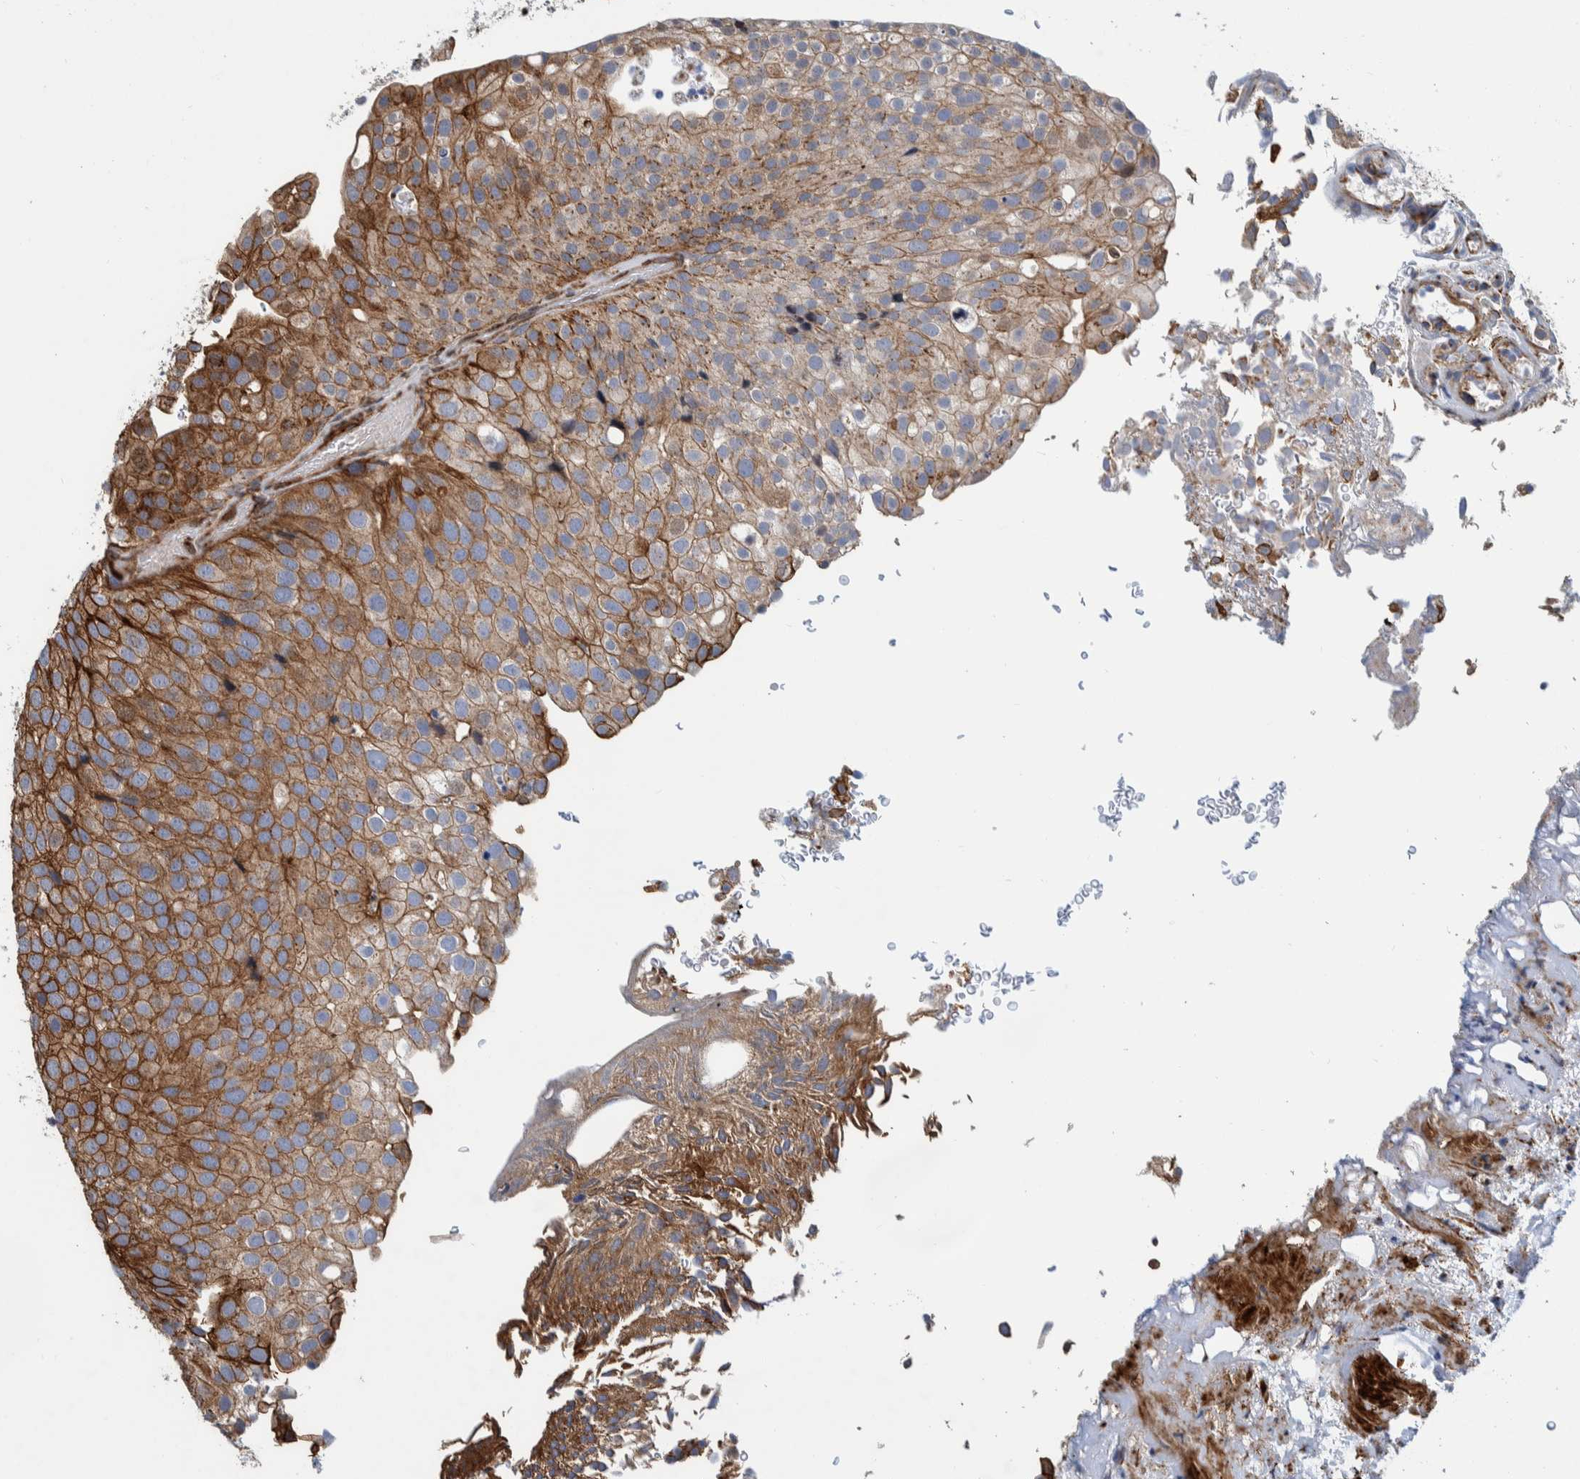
{"staining": {"intensity": "moderate", "quantity": ">75%", "location": "cytoplasmic/membranous"}, "tissue": "urothelial cancer", "cell_type": "Tumor cells", "image_type": "cancer", "snomed": [{"axis": "morphology", "description": "Urothelial carcinoma, Low grade"}, {"axis": "topography", "description": "Urinary bladder"}], "caption": "Tumor cells reveal medium levels of moderate cytoplasmic/membranous staining in about >75% of cells in human urothelial carcinoma (low-grade).", "gene": "CCDC57", "patient": {"sex": "male", "age": 78}}